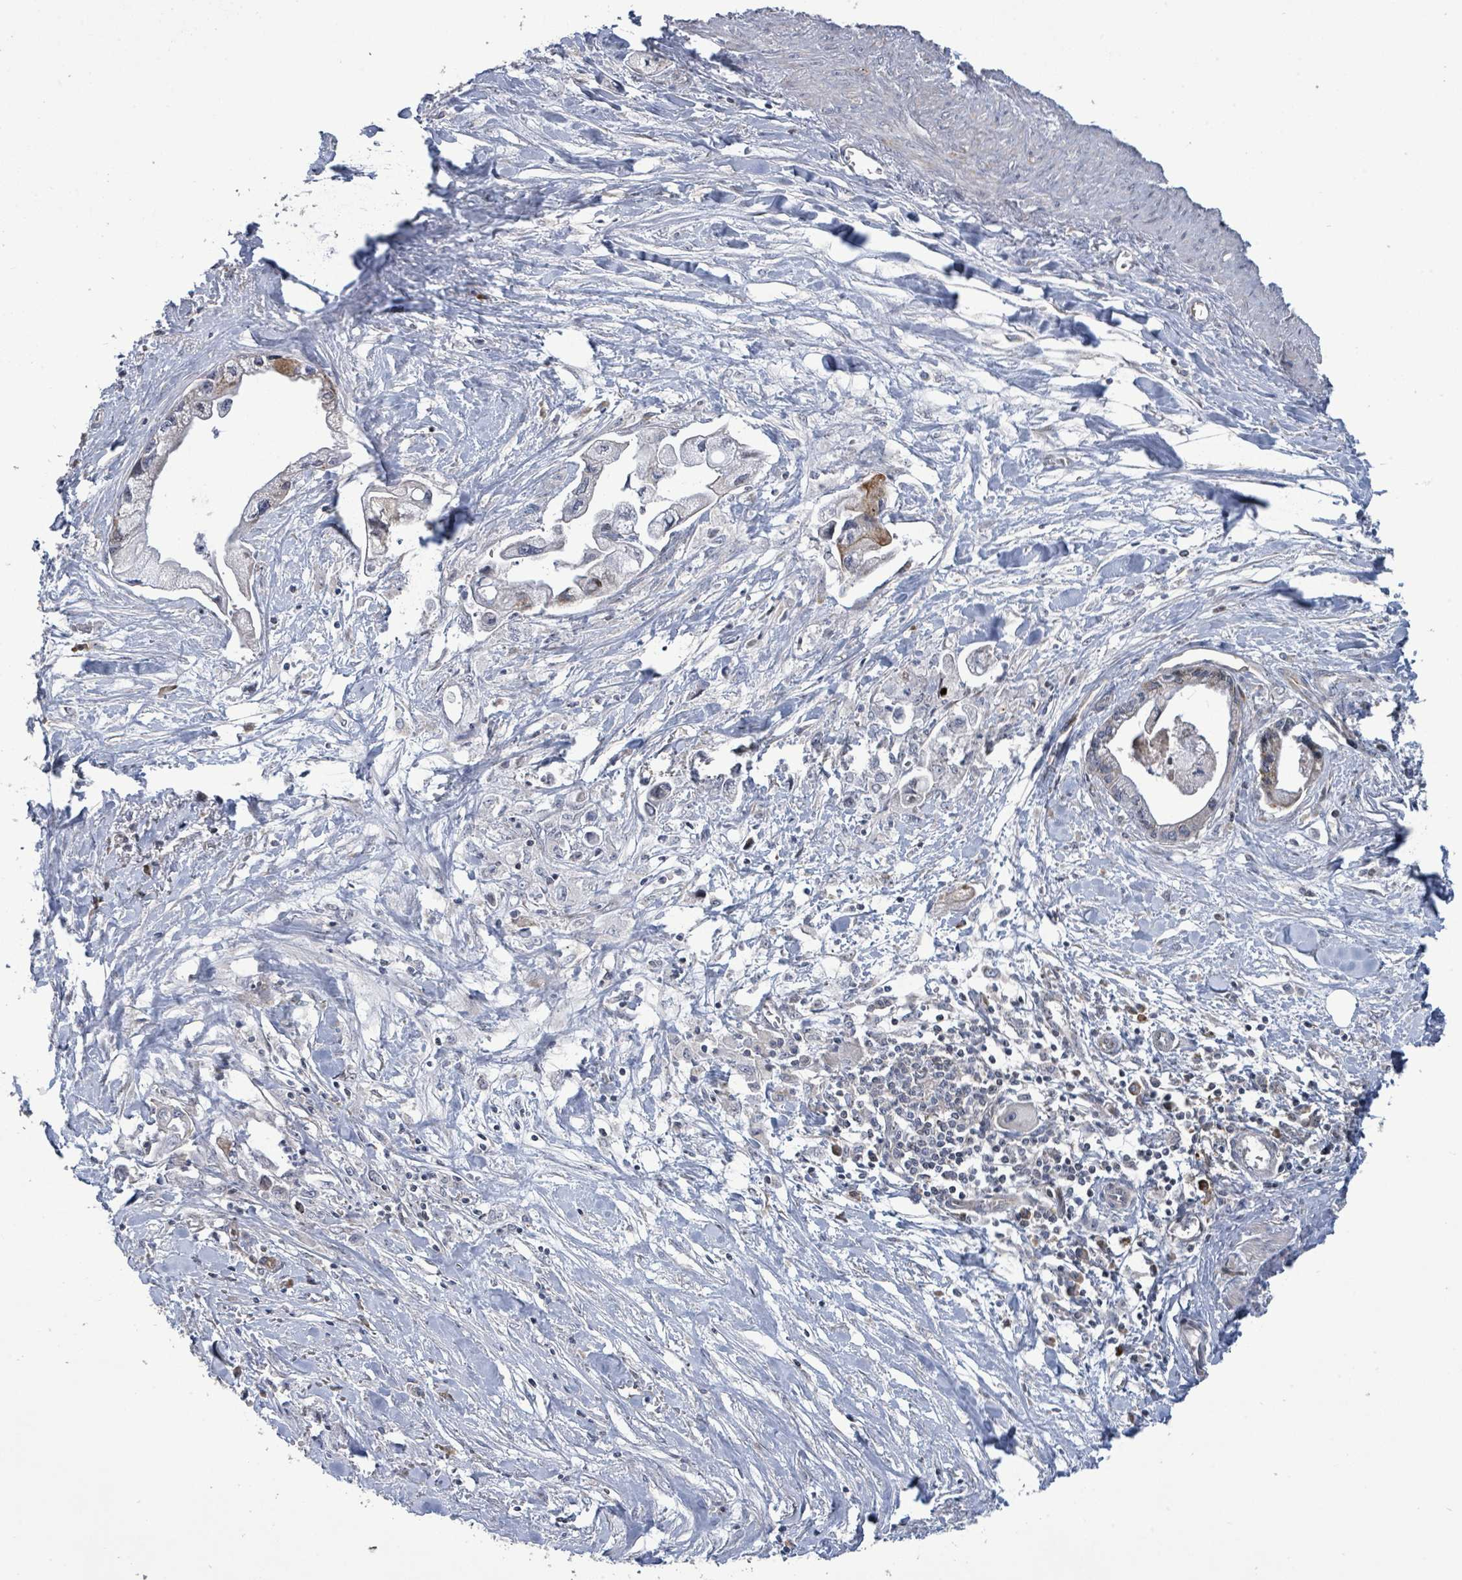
{"staining": {"intensity": "negative", "quantity": "none", "location": "none"}, "tissue": "pancreatic cancer", "cell_type": "Tumor cells", "image_type": "cancer", "snomed": [{"axis": "morphology", "description": "Adenocarcinoma, NOS"}, {"axis": "topography", "description": "Pancreas"}], "caption": "Adenocarcinoma (pancreatic) was stained to show a protein in brown. There is no significant staining in tumor cells.", "gene": "LILRA4", "patient": {"sex": "male", "age": 61}}